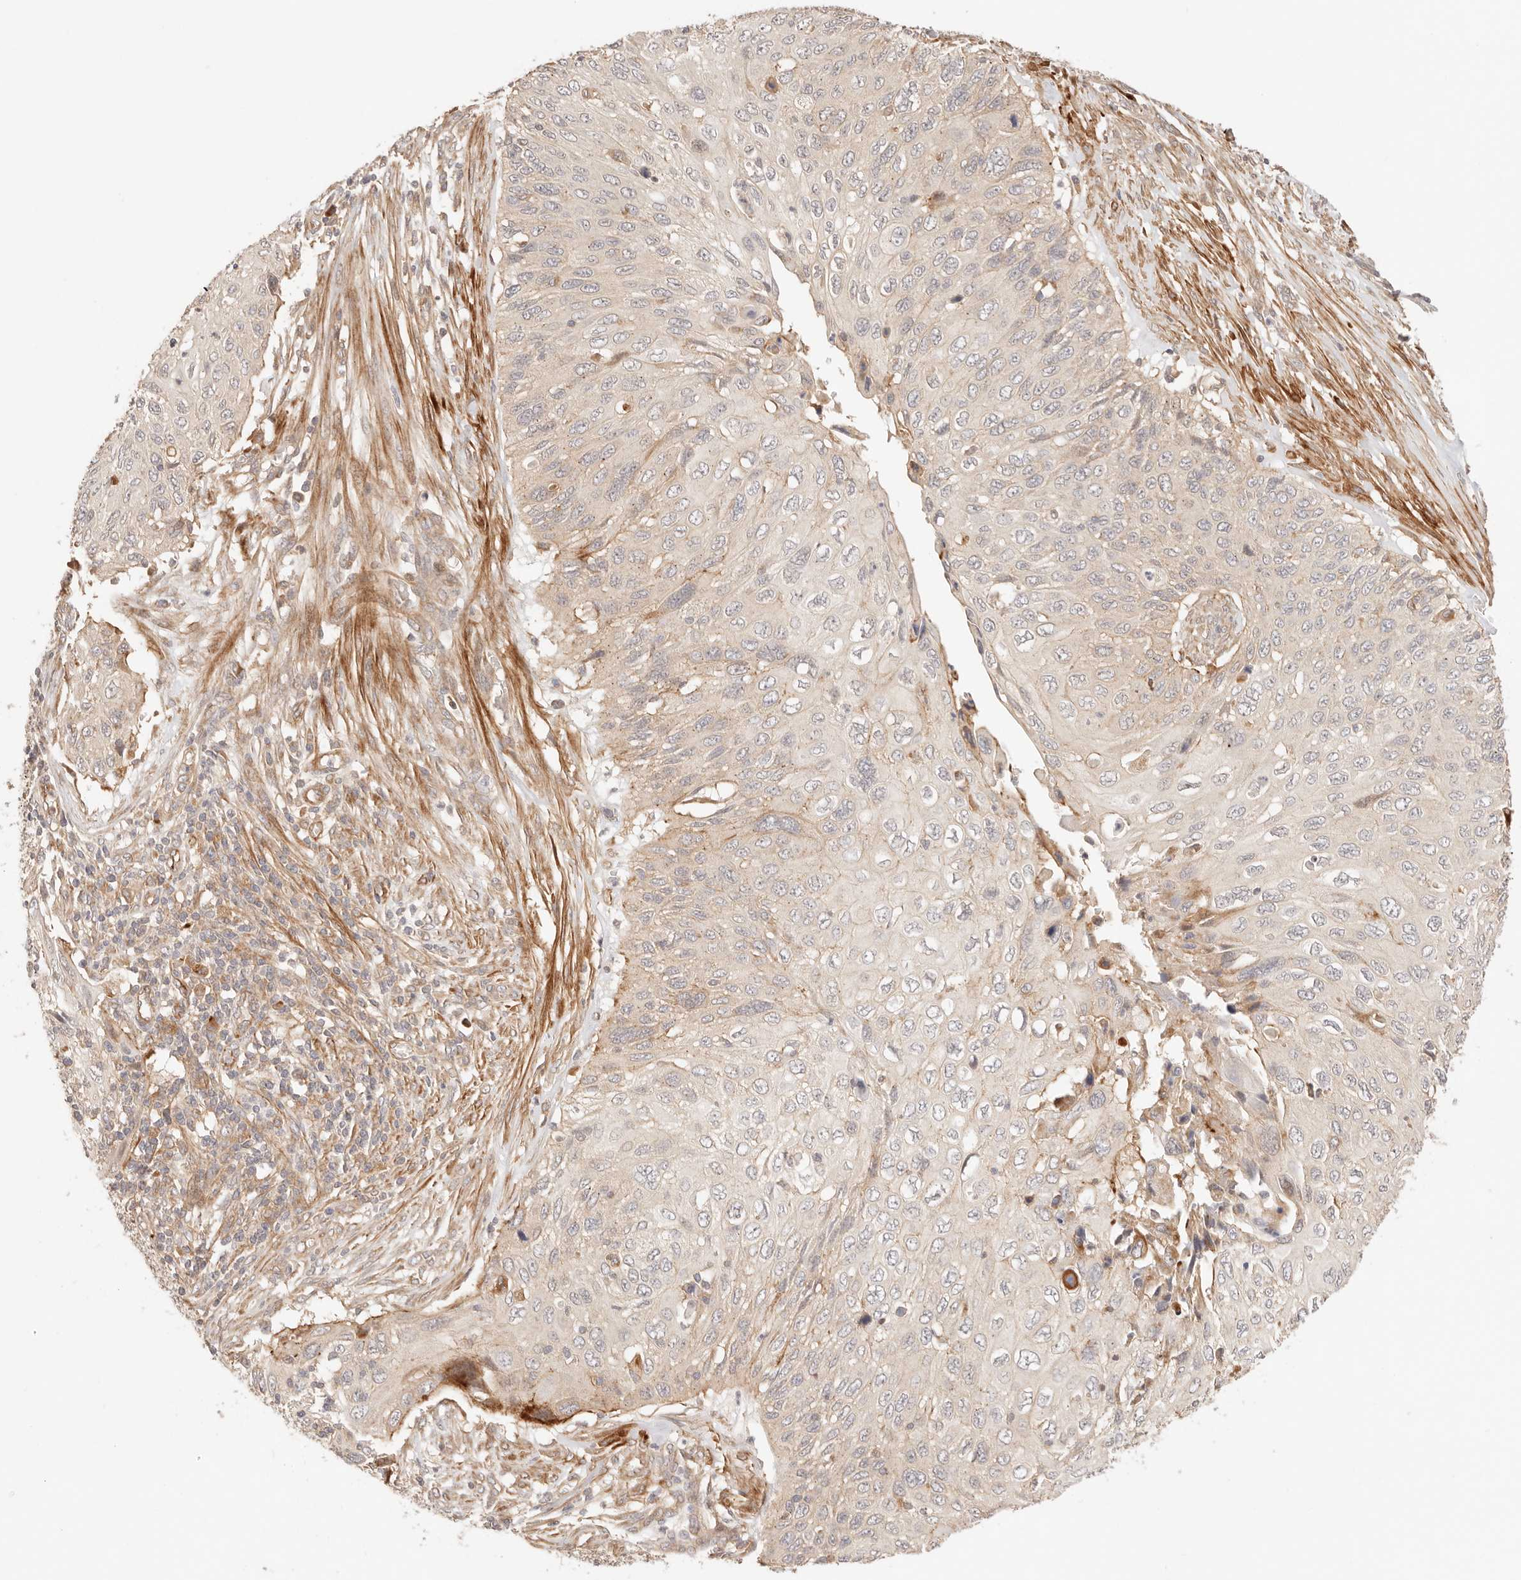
{"staining": {"intensity": "weak", "quantity": "<25%", "location": "cytoplasmic/membranous"}, "tissue": "cervical cancer", "cell_type": "Tumor cells", "image_type": "cancer", "snomed": [{"axis": "morphology", "description": "Squamous cell carcinoma, NOS"}, {"axis": "topography", "description": "Cervix"}], "caption": "Tumor cells are negative for brown protein staining in cervical cancer.", "gene": "IL1R2", "patient": {"sex": "female", "age": 70}}